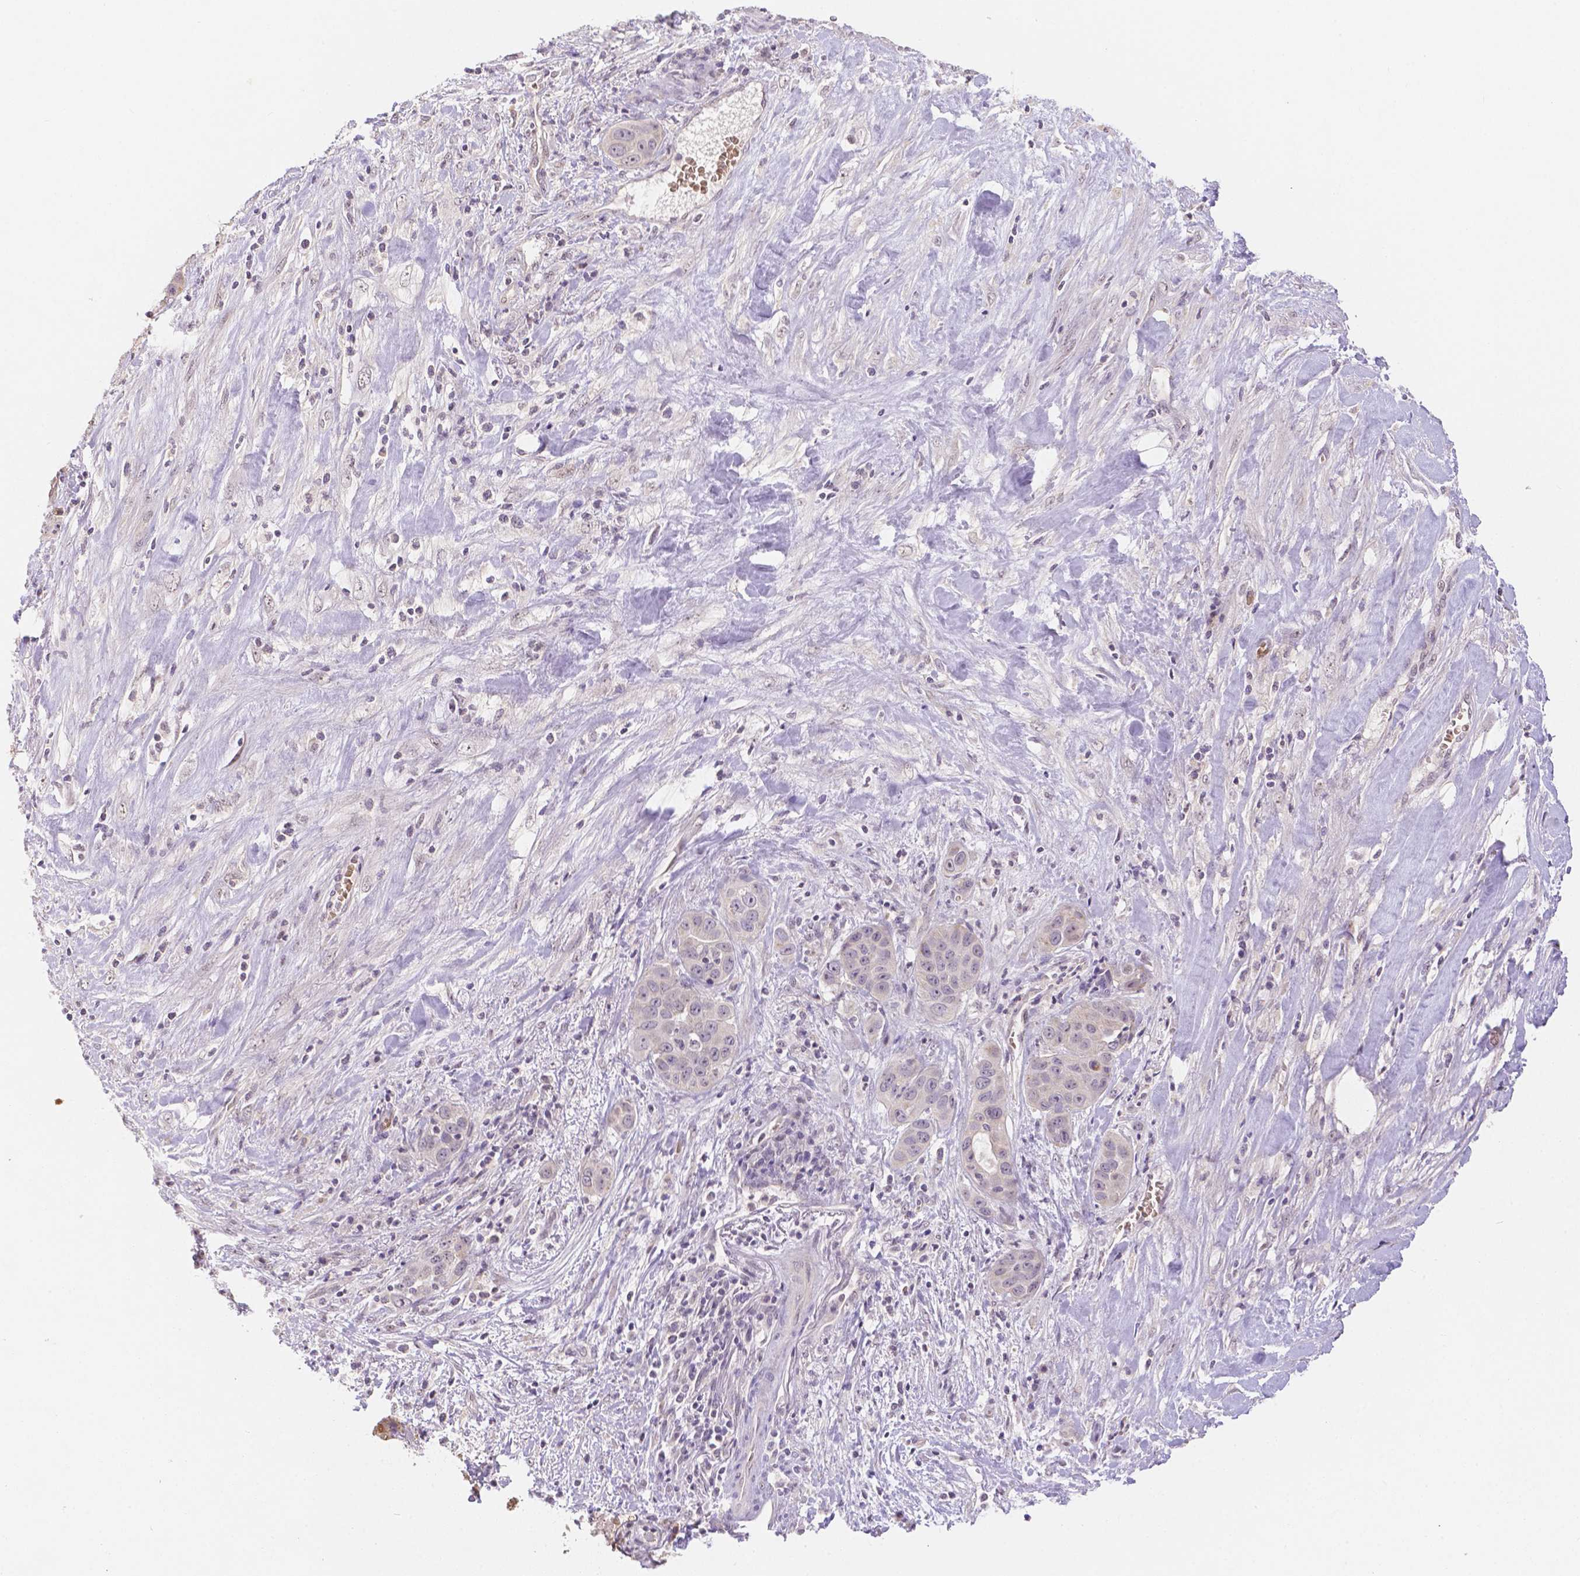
{"staining": {"intensity": "negative", "quantity": "none", "location": "none"}, "tissue": "liver cancer", "cell_type": "Tumor cells", "image_type": "cancer", "snomed": [{"axis": "morphology", "description": "Cholangiocarcinoma"}, {"axis": "topography", "description": "Liver"}], "caption": "There is no significant positivity in tumor cells of liver cancer (cholangiocarcinoma).", "gene": "ZNF280B", "patient": {"sex": "female", "age": 52}}